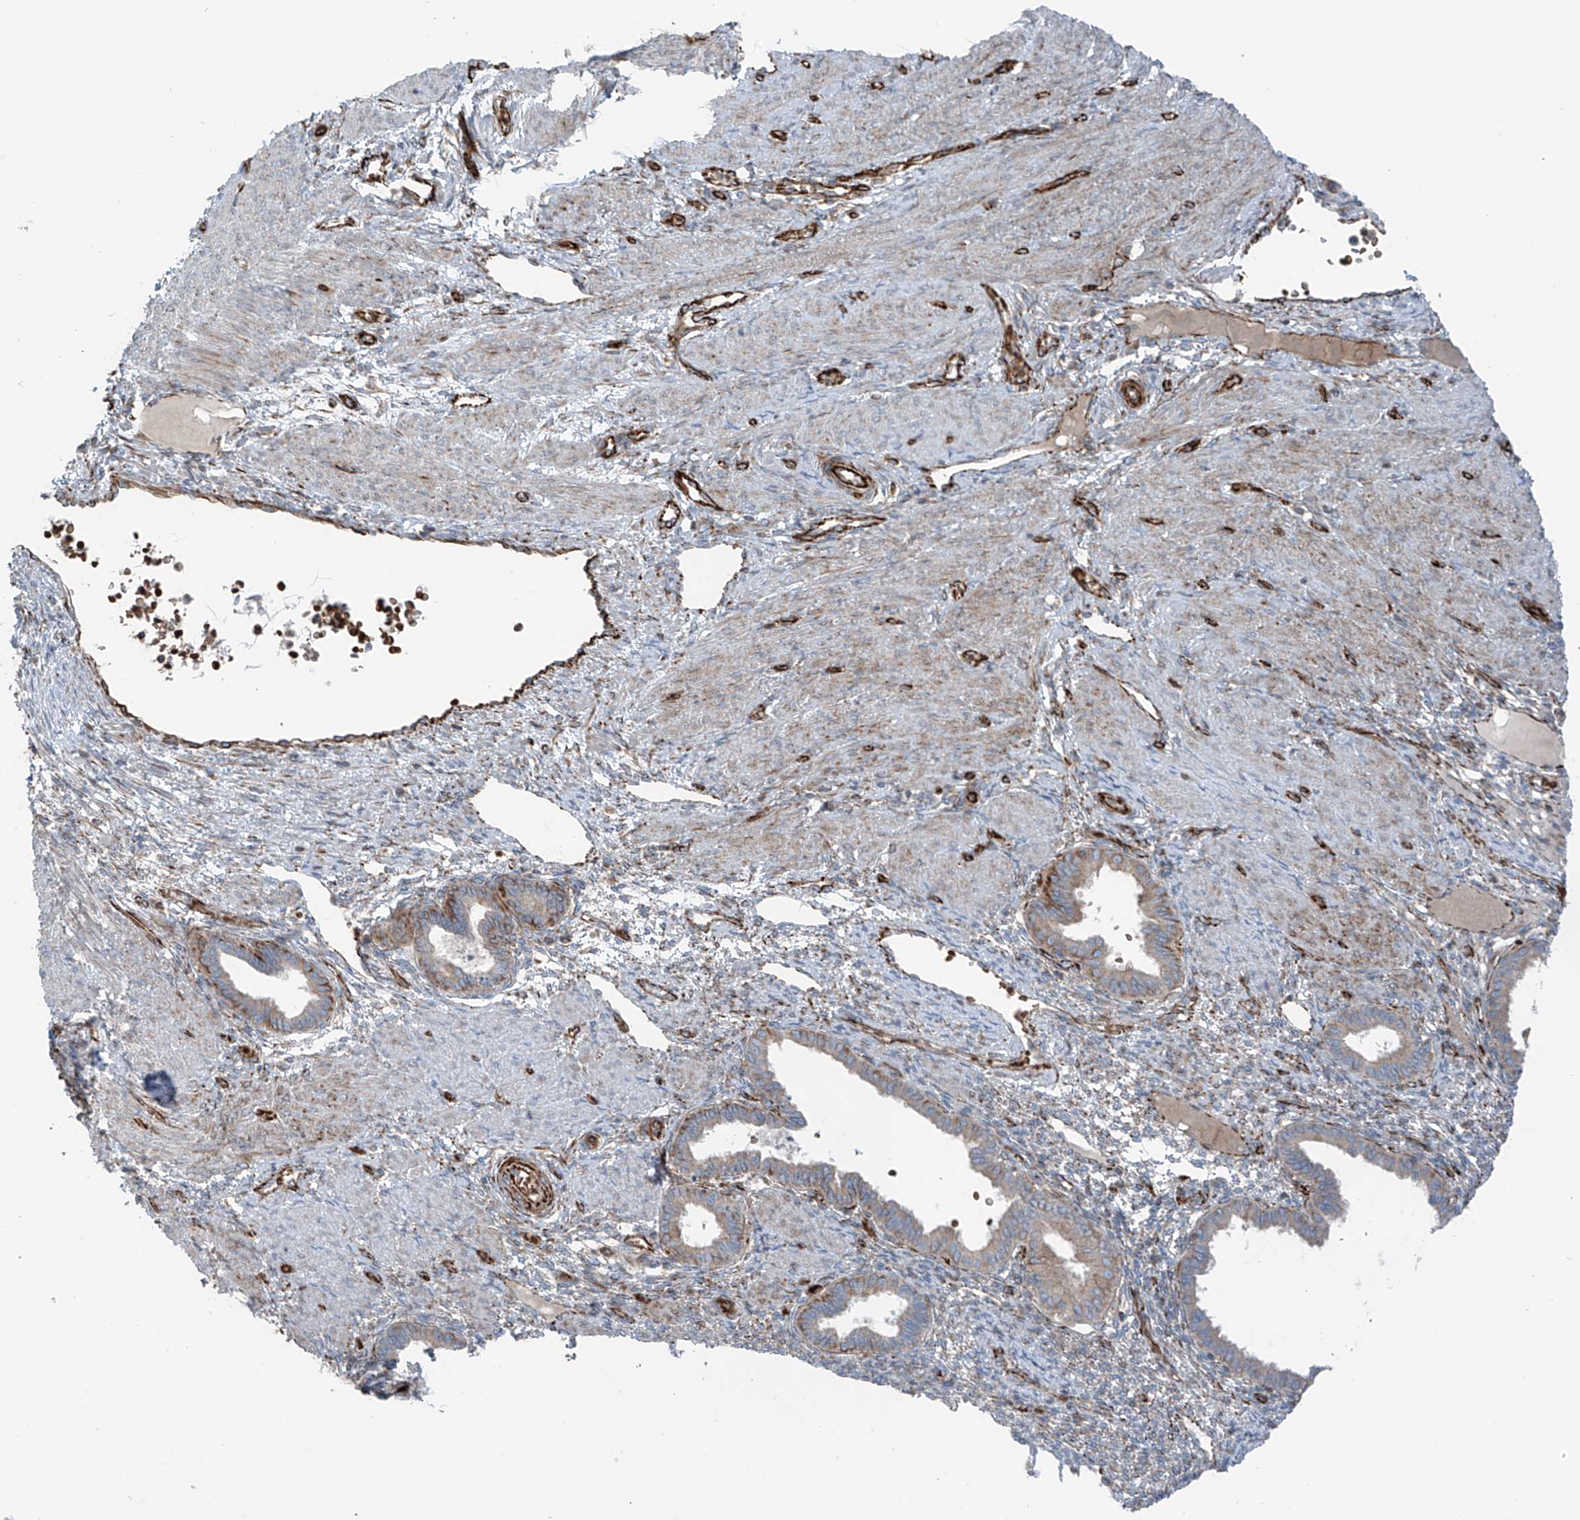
{"staining": {"intensity": "negative", "quantity": "none", "location": "none"}, "tissue": "endometrium", "cell_type": "Cells in endometrial stroma", "image_type": "normal", "snomed": [{"axis": "morphology", "description": "Normal tissue, NOS"}, {"axis": "topography", "description": "Endometrium"}], "caption": "IHC photomicrograph of benign endometrium: human endometrium stained with DAB (3,3'-diaminobenzidine) exhibits no significant protein positivity in cells in endometrial stroma. The staining was performed using DAB to visualize the protein expression in brown, while the nuclei were stained in blue with hematoxylin (Magnification: 20x).", "gene": "ERLEC1", "patient": {"sex": "female", "age": 33}}